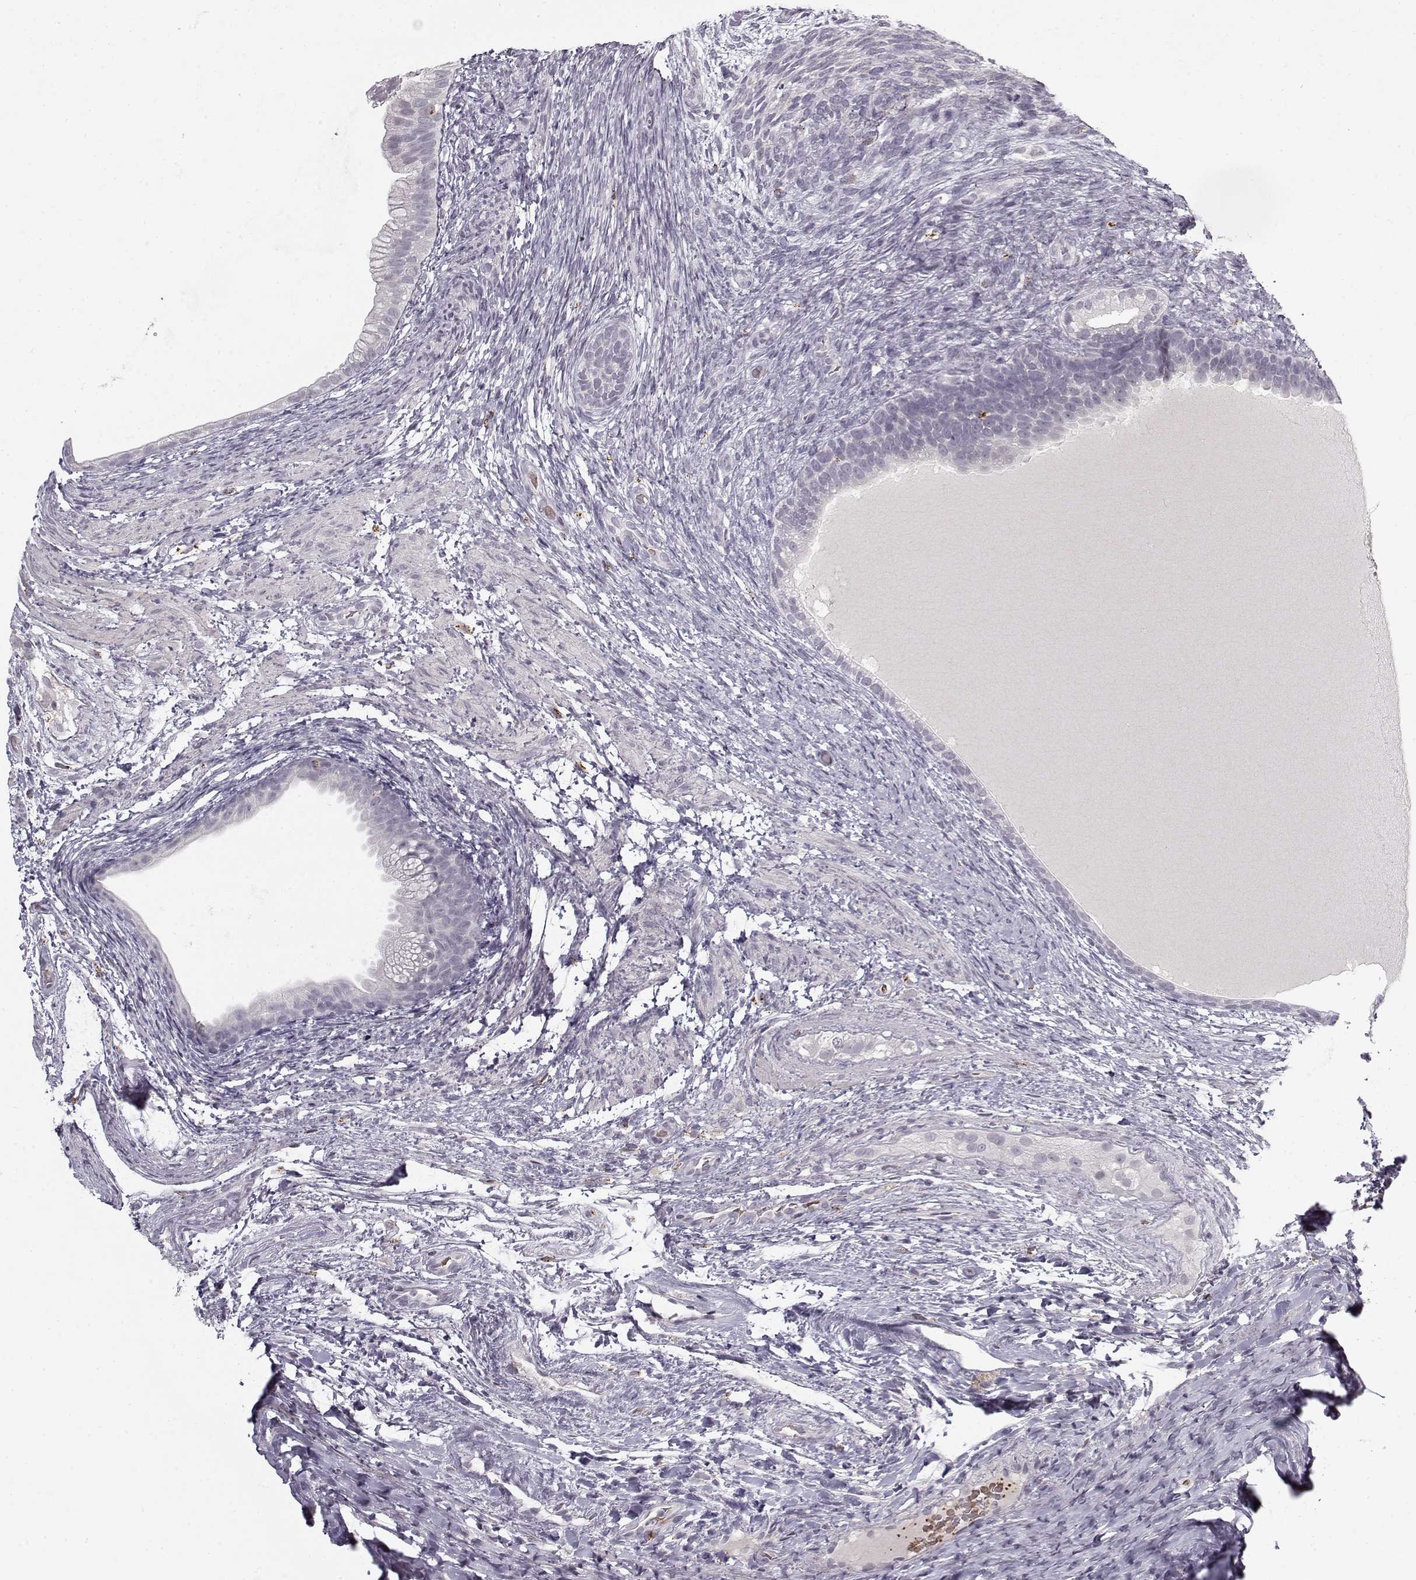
{"staining": {"intensity": "negative", "quantity": "none", "location": "none"}, "tissue": "testis cancer", "cell_type": "Tumor cells", "image_type": "cancer", "snomed": [{"axis": "morphology", "description": "Carcinoma, Embryonal, NOS"}, {"axis": "topography", "description": "Testis"}], "caption": "IHC micrograph of neoplastic tissue: human testis cancer (embryonal carcinoma) stained with DAB displays no significant protein positivity in tumor cells. (DAB (3,3'-diaminobenzidine) immunohistochemistry, high magnification).", "gene": "SNCA", "patient": {"sex": "male", "age": 24}}